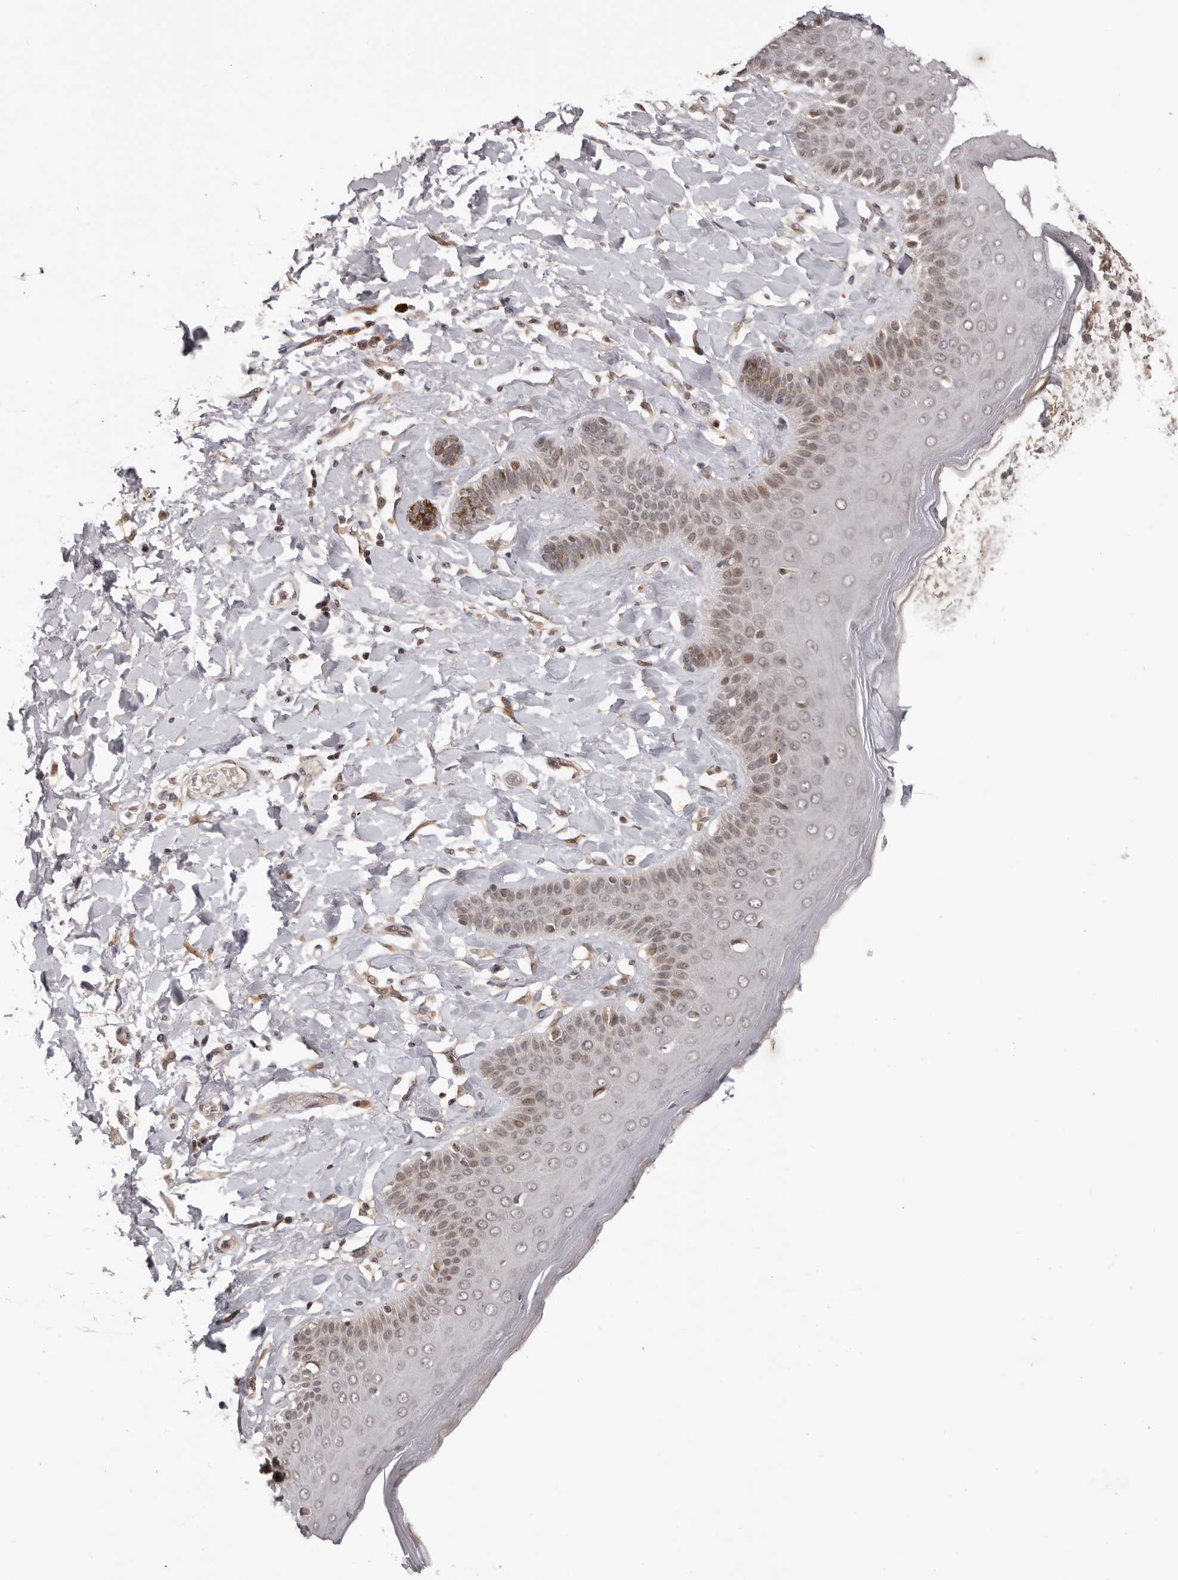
{"staining": {"intensity": "weak", "quantity": "25%-75%", "location": "cytoplasmic/membranous,nuclear"}, "tissue": "skin", "cell_type": "Epidermal cells", "image_type": "normal", "snomed": [{"axis": "morphology", "description": "Normal tissue, NOS"}, {"axis": "topography", "description": "Anal"}], "caption": "Skin was stained to show a protein in brown. There is low levels of weak cytoplasmic/membranous,nuclear expression in approximately 25%-75% of epidermal cells.", "gene": "TBX5", "patient": {"sex": "male", "age": 69}}